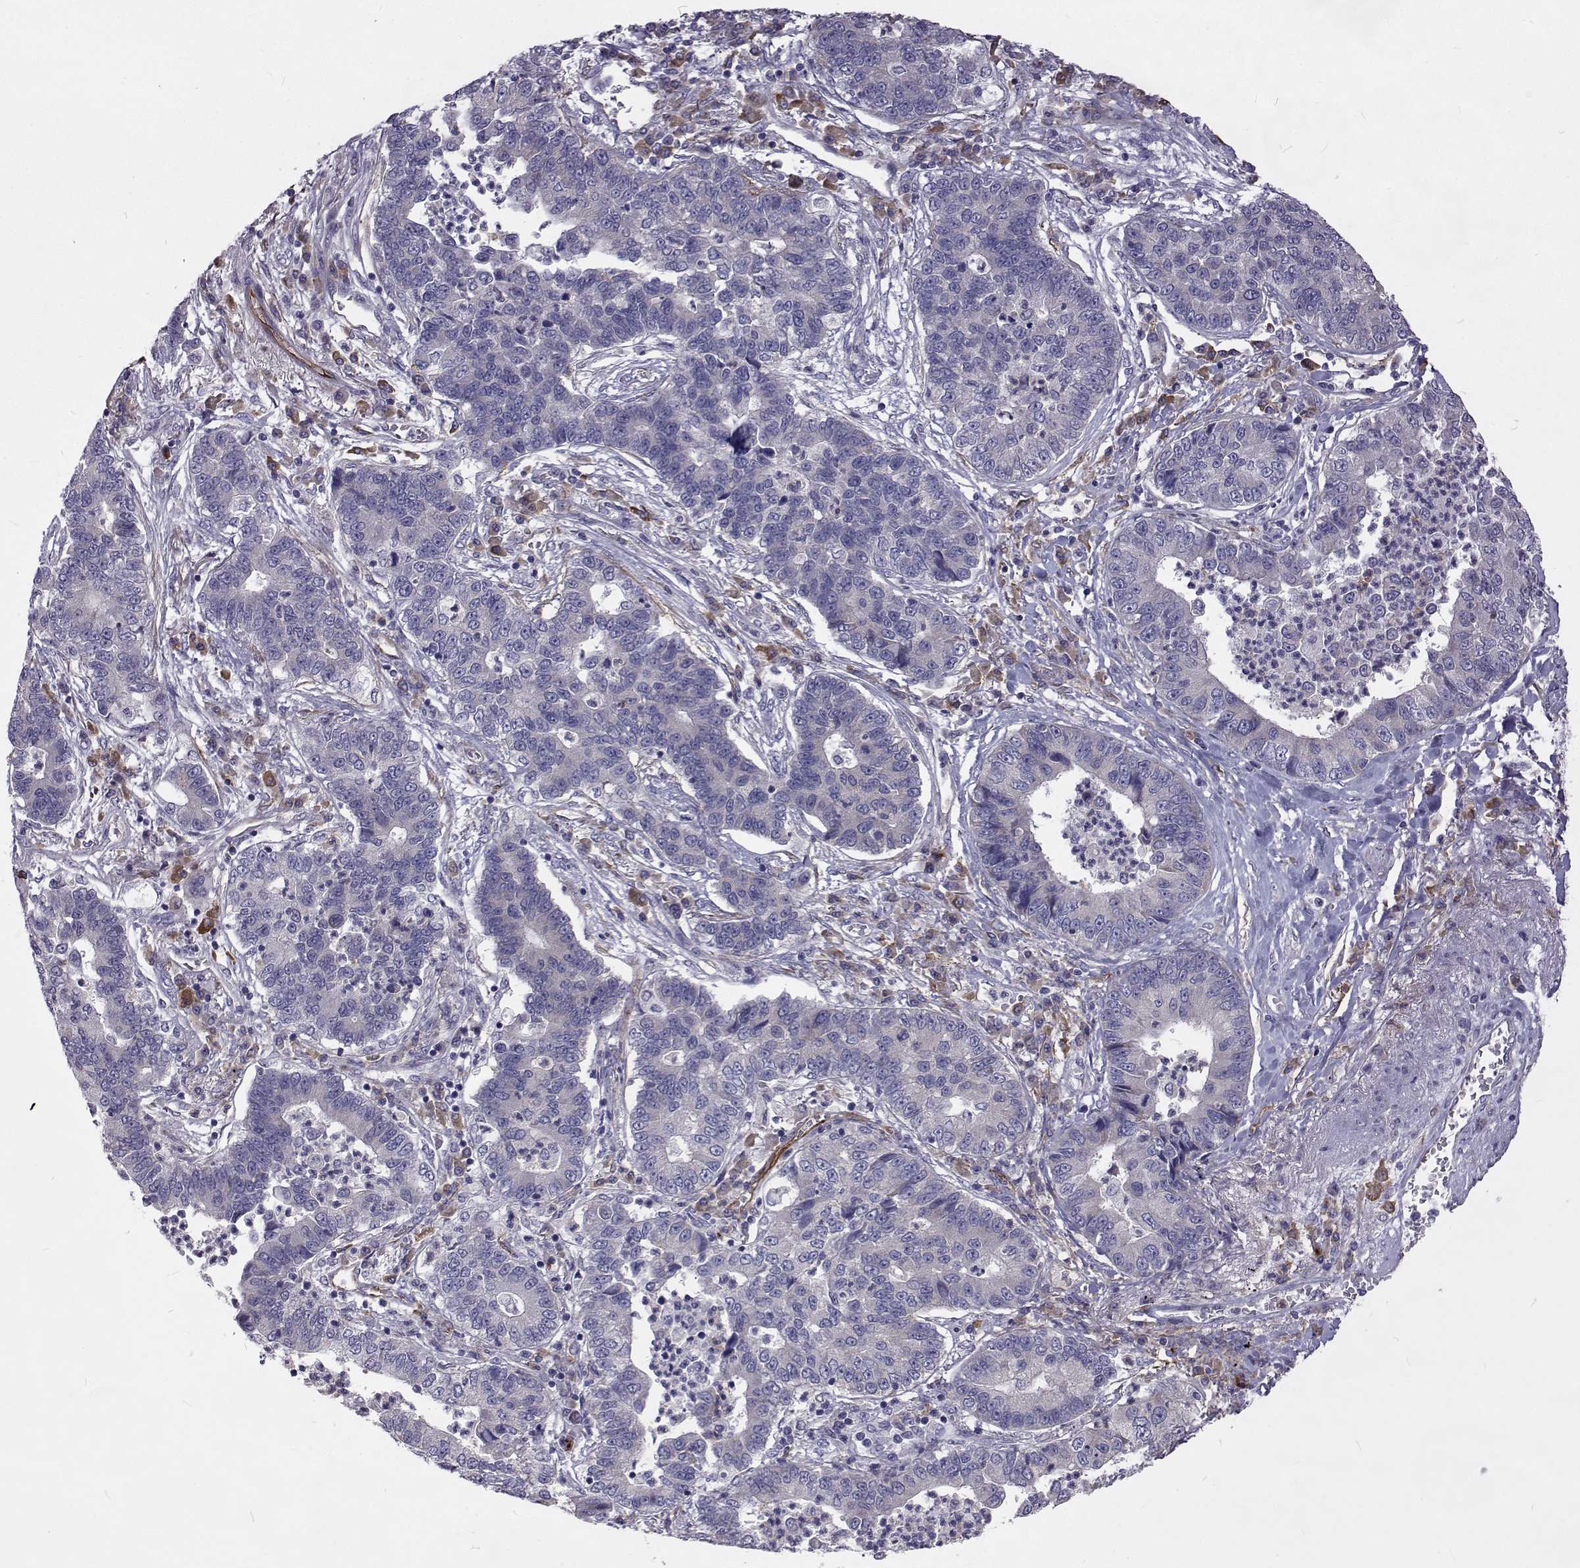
{"staining": {"intensity": "negative", "quantity": "none", "location": "none"}, "tissue": "lung cancer", "cell_type": "Tumor cells", "image_type": "cancer", "snomed": [{"axis": "morphology", "description": "Adenocarcinoma, NOS"}, {"axis": "topography", "description": "Lung"}], "caption": "The micrograph reveals no significant positivity in tumor cells of lung cancer (adenocarcinoma).", "gene": "NPR3", "patient": {"sex": "female", "age": 57}}